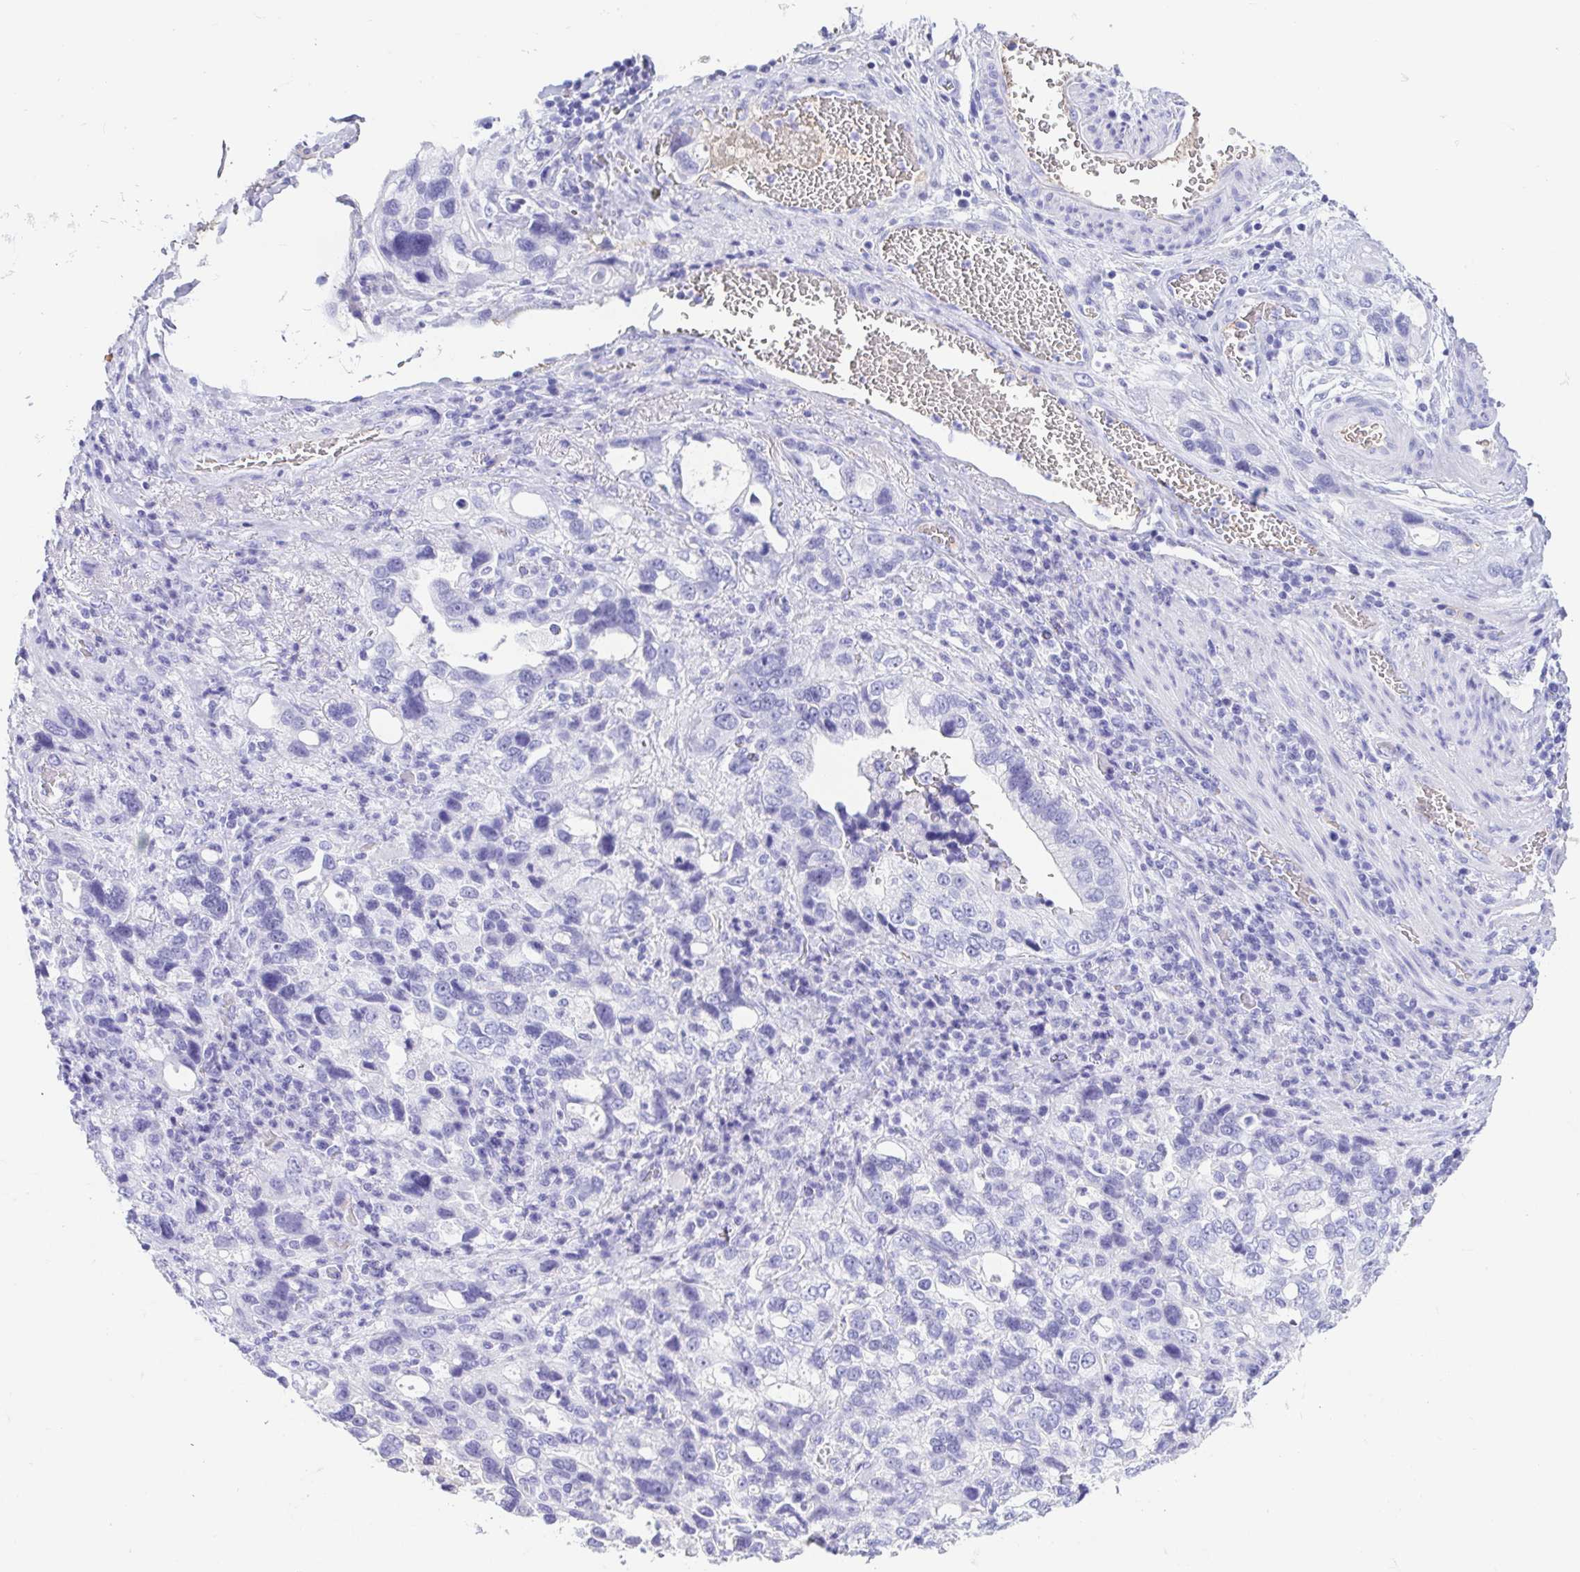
{"staining": {"intensity": "negative", "quantity": "none", "location": "none"}, "tissue": "stomach cancer", "cell_type": "Tumor cells", "image_type": "cancer", "snomed": [{"axis": "morphology", "description": "Adenocarcinoma, NOS"}, {"axis": "topography", "description": "Stomach, upper"}], "caption": "There is no significant staining in tumor cells of stomach cancer (adenocarcinoma).", "gene": "GKN1", "patient": {"sex": "female", "age": 81}}